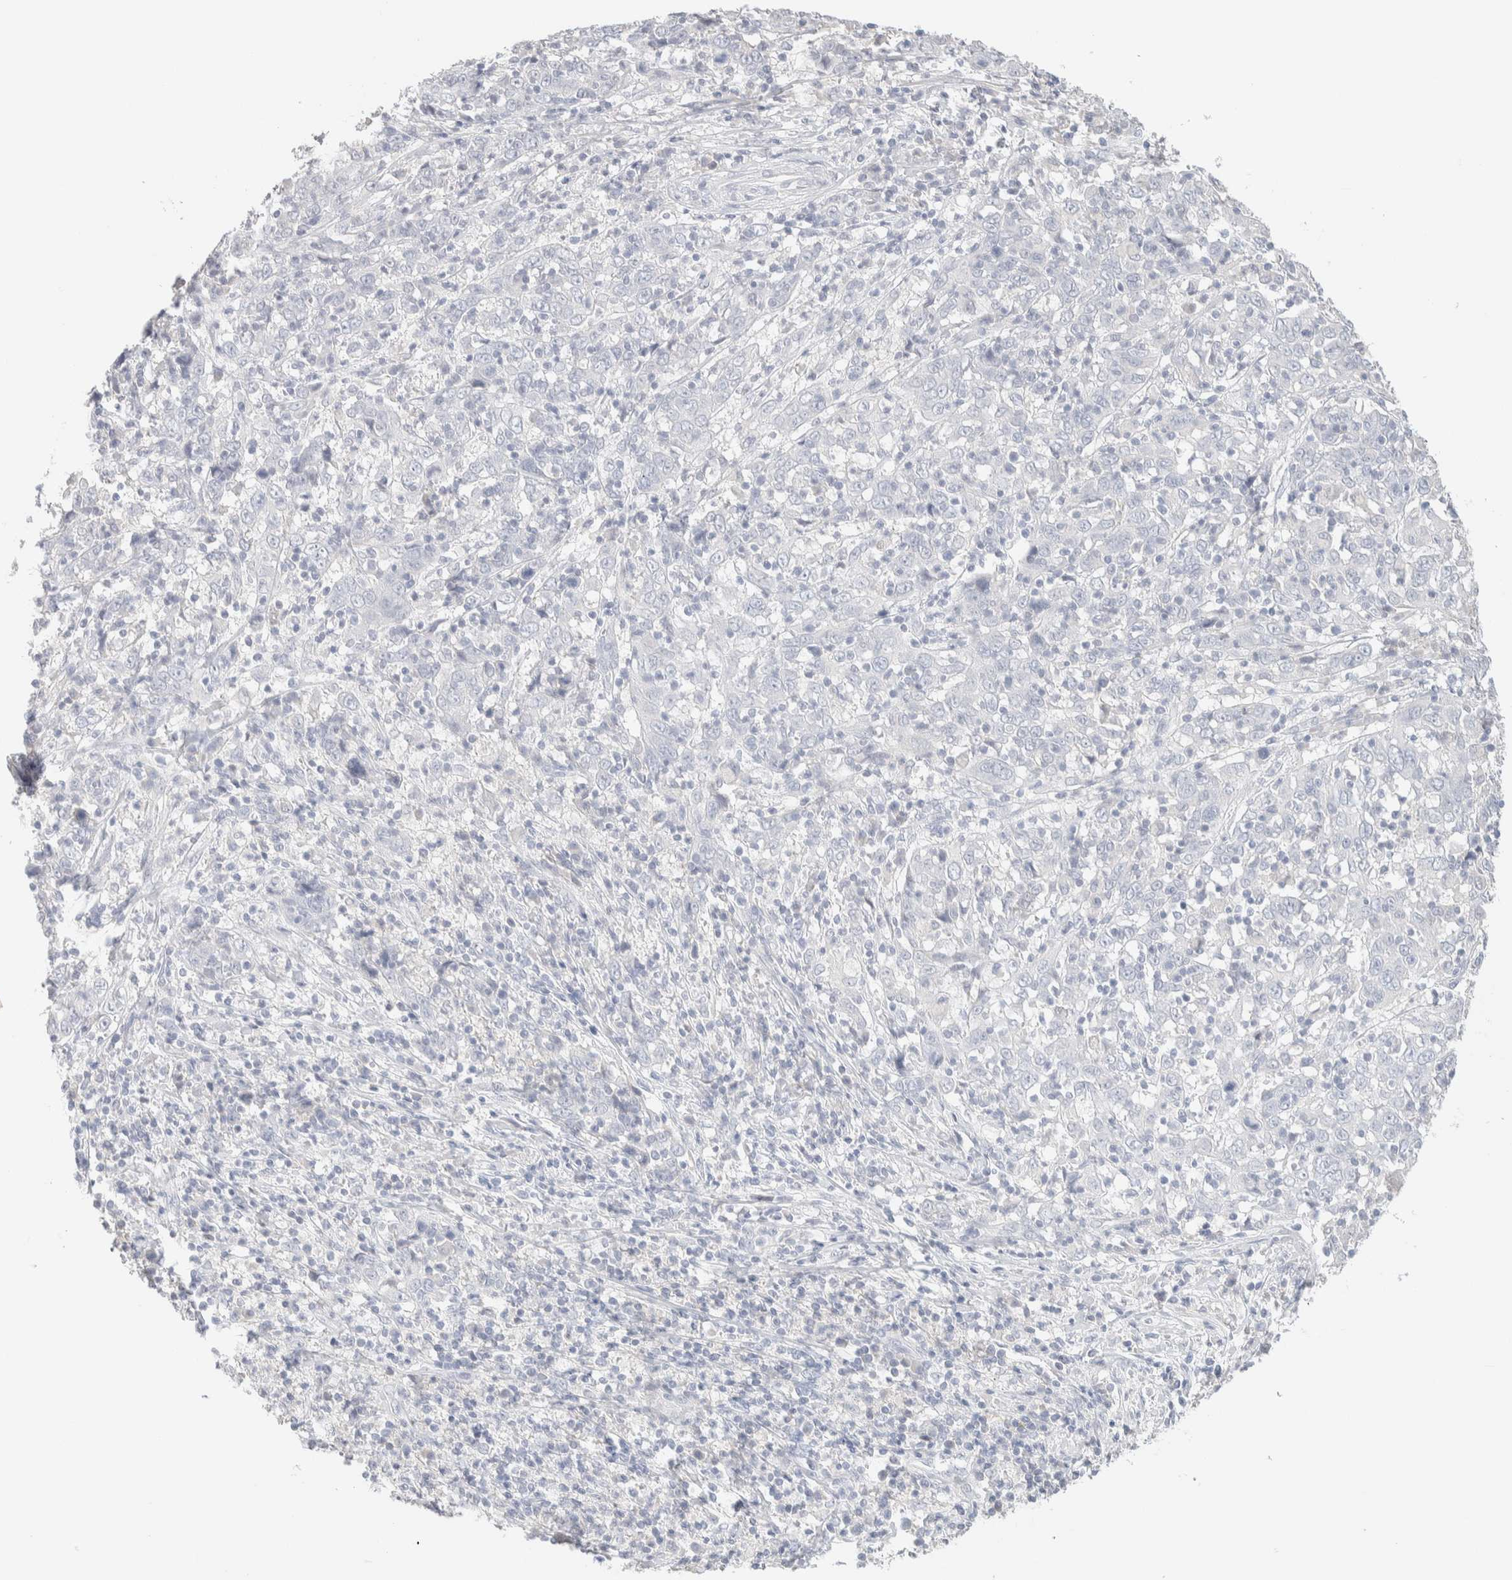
{"staining": {"intensity": "negative", "quantity": "none", "location": "none"}, "tissue": "cervical cancer", "cell_type": "Tumor cells", "image_type": "cancer", "snomed": [{"axis": "morphology", "description": "Squamous cell carcinoma, NOS"}, {"axis": "topography", "description": "Cervix"}], "caption": "Immunohistochemistry (IHC) of cervical squamous cell carcinoma exhibits no staining in tumor cells.", "gene": "RIDA", "patient": {"sex": "female", "age": 46}}